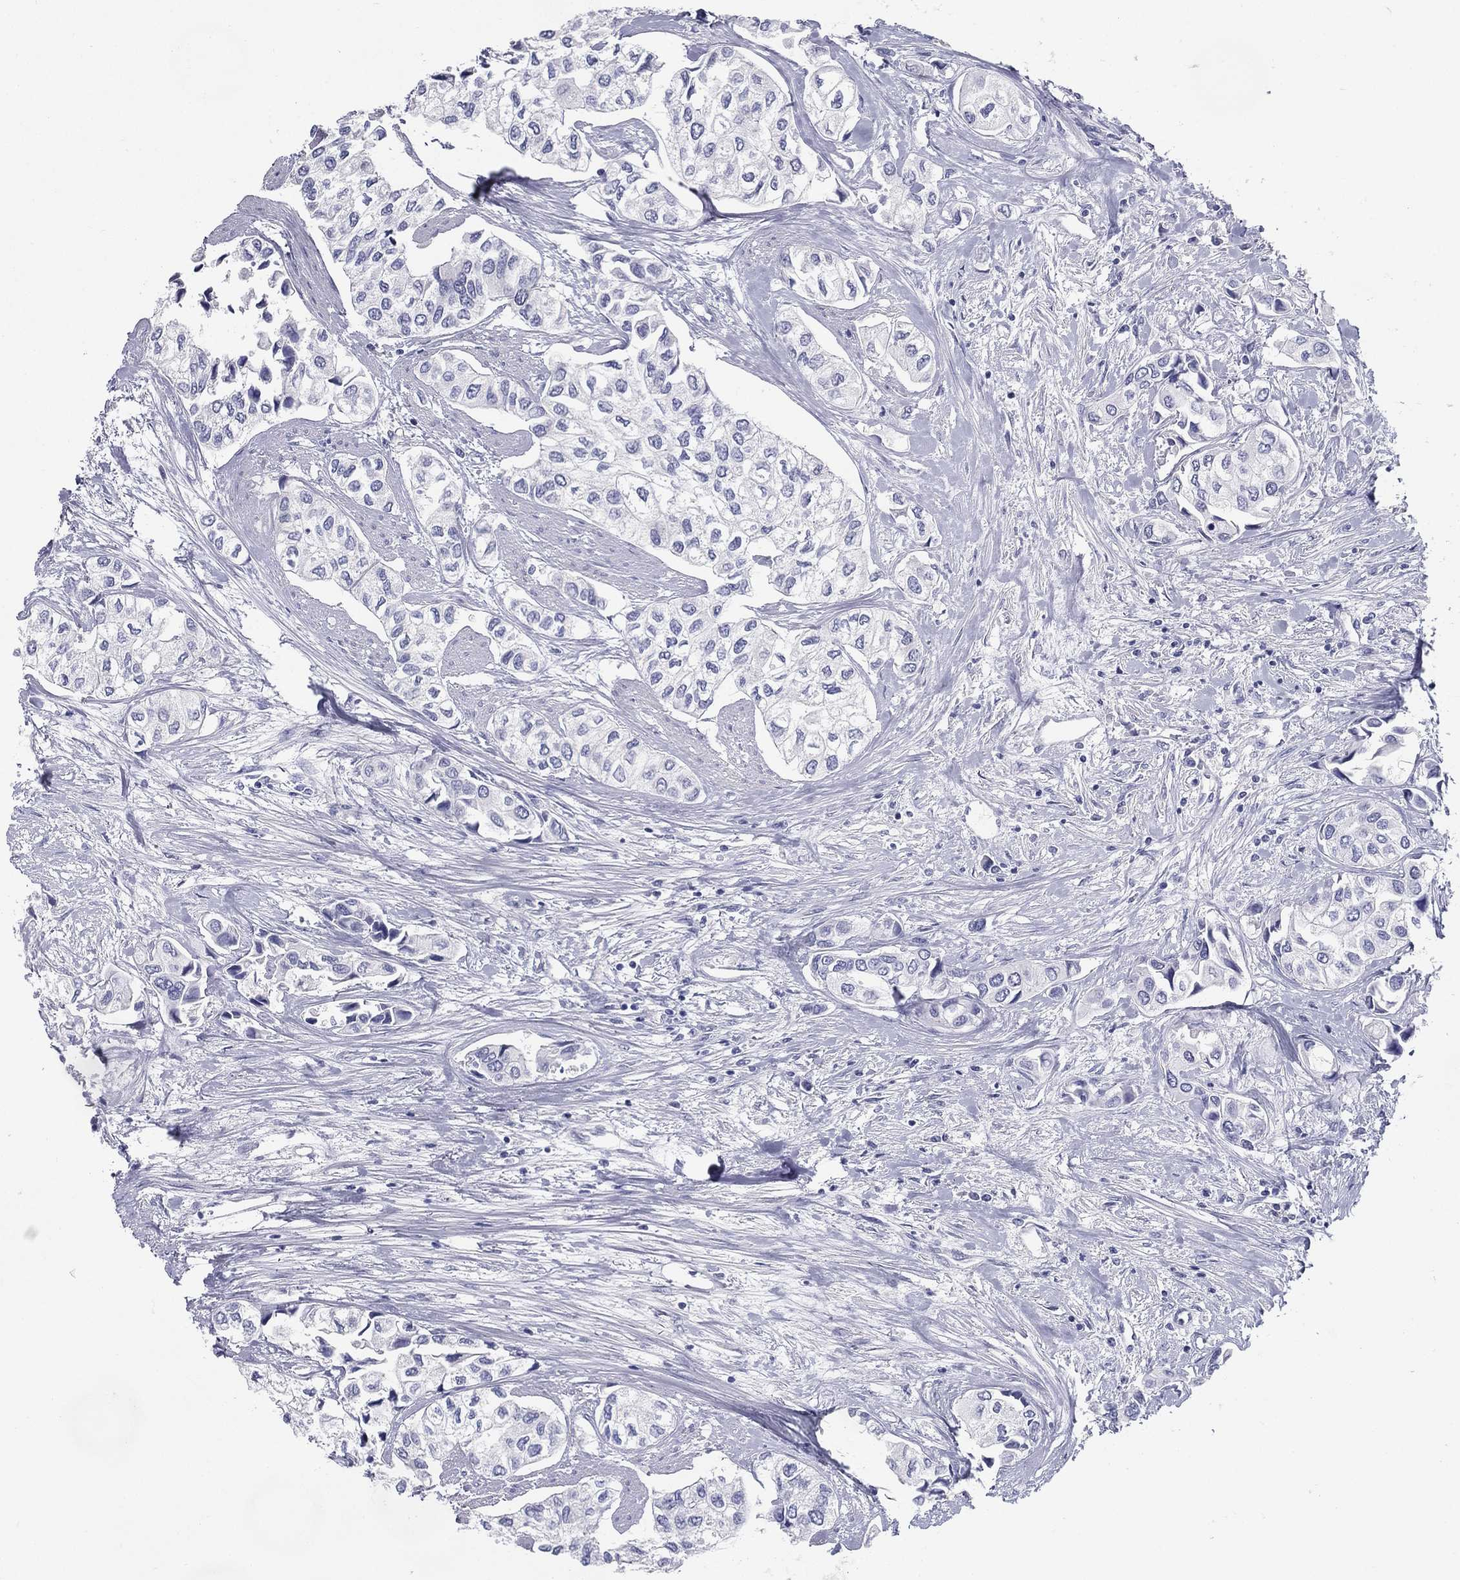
{"staining": {"intensity": "negative", "quantity": "none", "location": "none"}, "tissue": "urothelial cancer", "cell_type": "Tumor cells", "image_type": "cancer", "snomed": [{"axis": "morphology", "description": "Urothelial carcinoma, High grade"}, {"axis": "topography", "description": "Urinary bladder"}], "caption": "A high-resolution photomicrograph shows IHC staining of urothelial carcinoma (high-grade), which reveals no significant expression in tumor cells.", "gene": "KIF2C", "patient": {"sex": "male", "age": 73}}